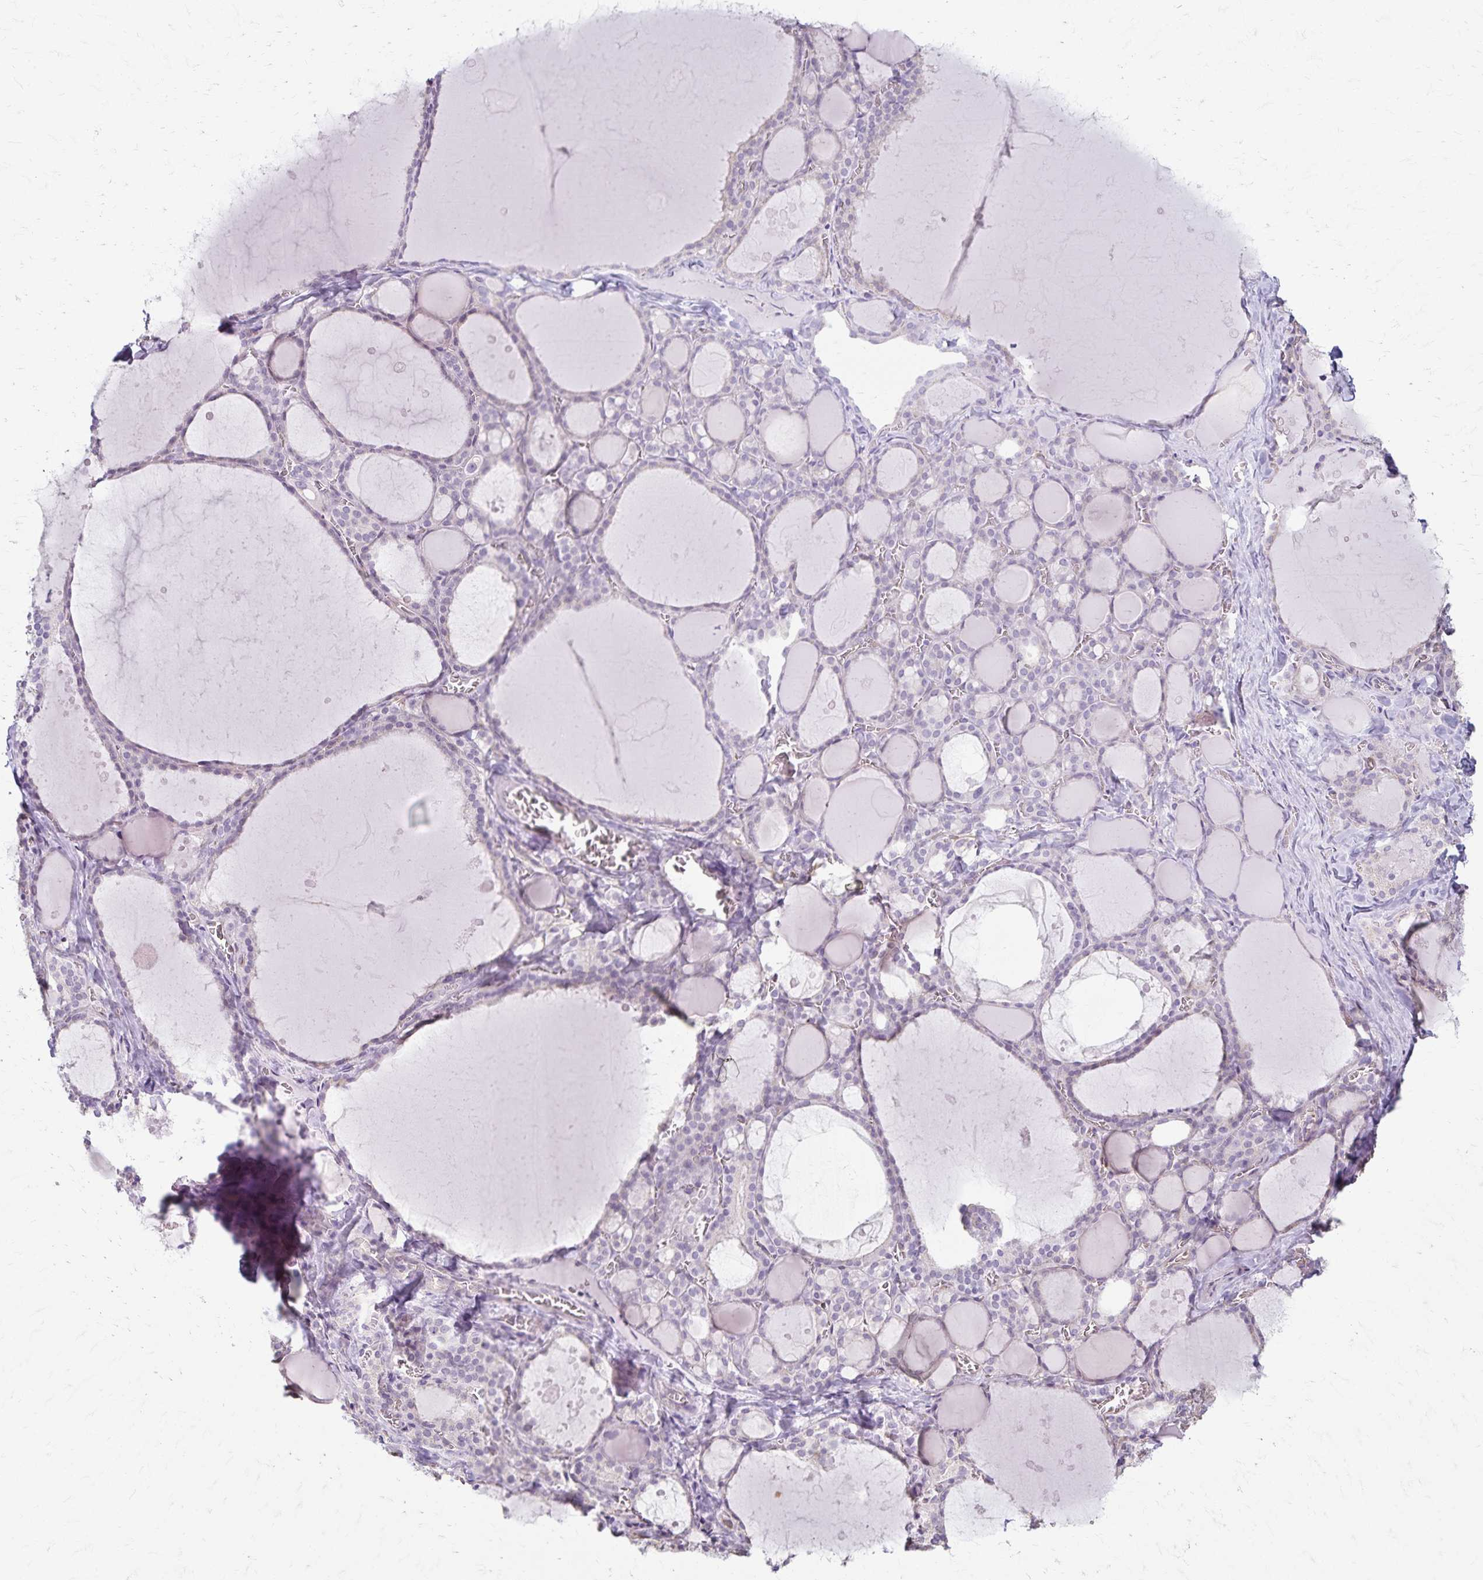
{"staining": {"intensity": "negative", "quantity": "none", "location": "none"}, "tissue": "thyroid gland", "cell_type": "Glandular cells", "image_type": "normal", "snomed": [{"axis": "morphology", "description": "Normal tissue, NOS"}, {"axis": "topography", "description": "Thyroid gland"}], "caption": "A high-resolution image shows immunohistochemistry staining of normal thyroid gland, which reveals no significant staining in glandular cells. (IHC, brightfield microscopy, high magnification).", "gene": "KISS1", "patient": {"sex": "male", "age": 56}}